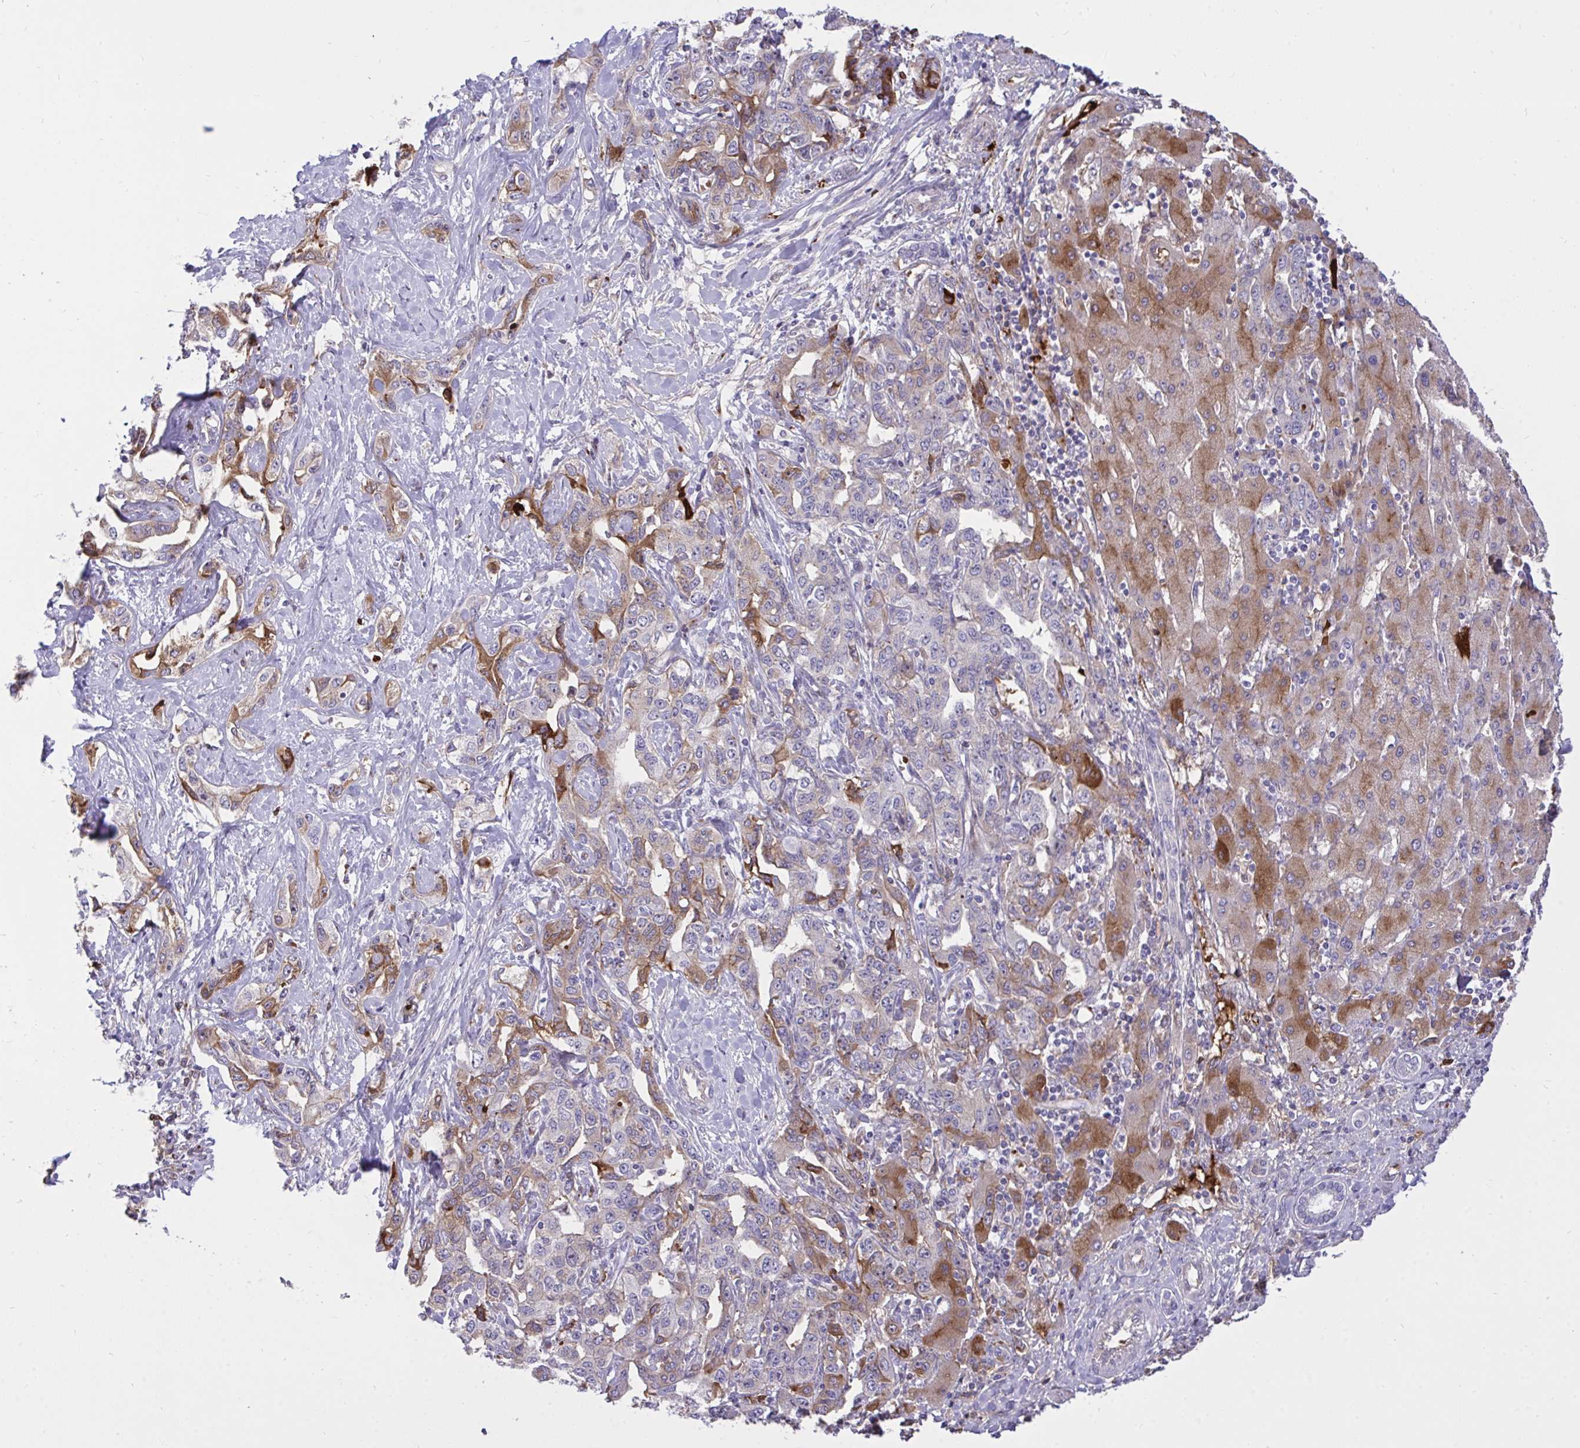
{"staining": {"intensity": "moderate", "quantity": "25%-75%", "location": "cytoplasmic/membranous"}, "tissue": "liver cancer", "cell_type": "Tumor cells", "image_type": "cancer", "snomed": [{"axis": "morphology", "description": "Cholangiocarcinoma"}, {"axis": "topography", "description": "Liver"}], "caption": "Immunohistochemical staining of cholangiocarcinoma (liver) shows medium levels of moderate cytoplasmic/membranous protein positivity in about 25%-75% of tumor cells. (DAB IHC with brightfield microscopy, high magnification).", "gene": "F2", "patient": {"sex": "male", "age": 59}}